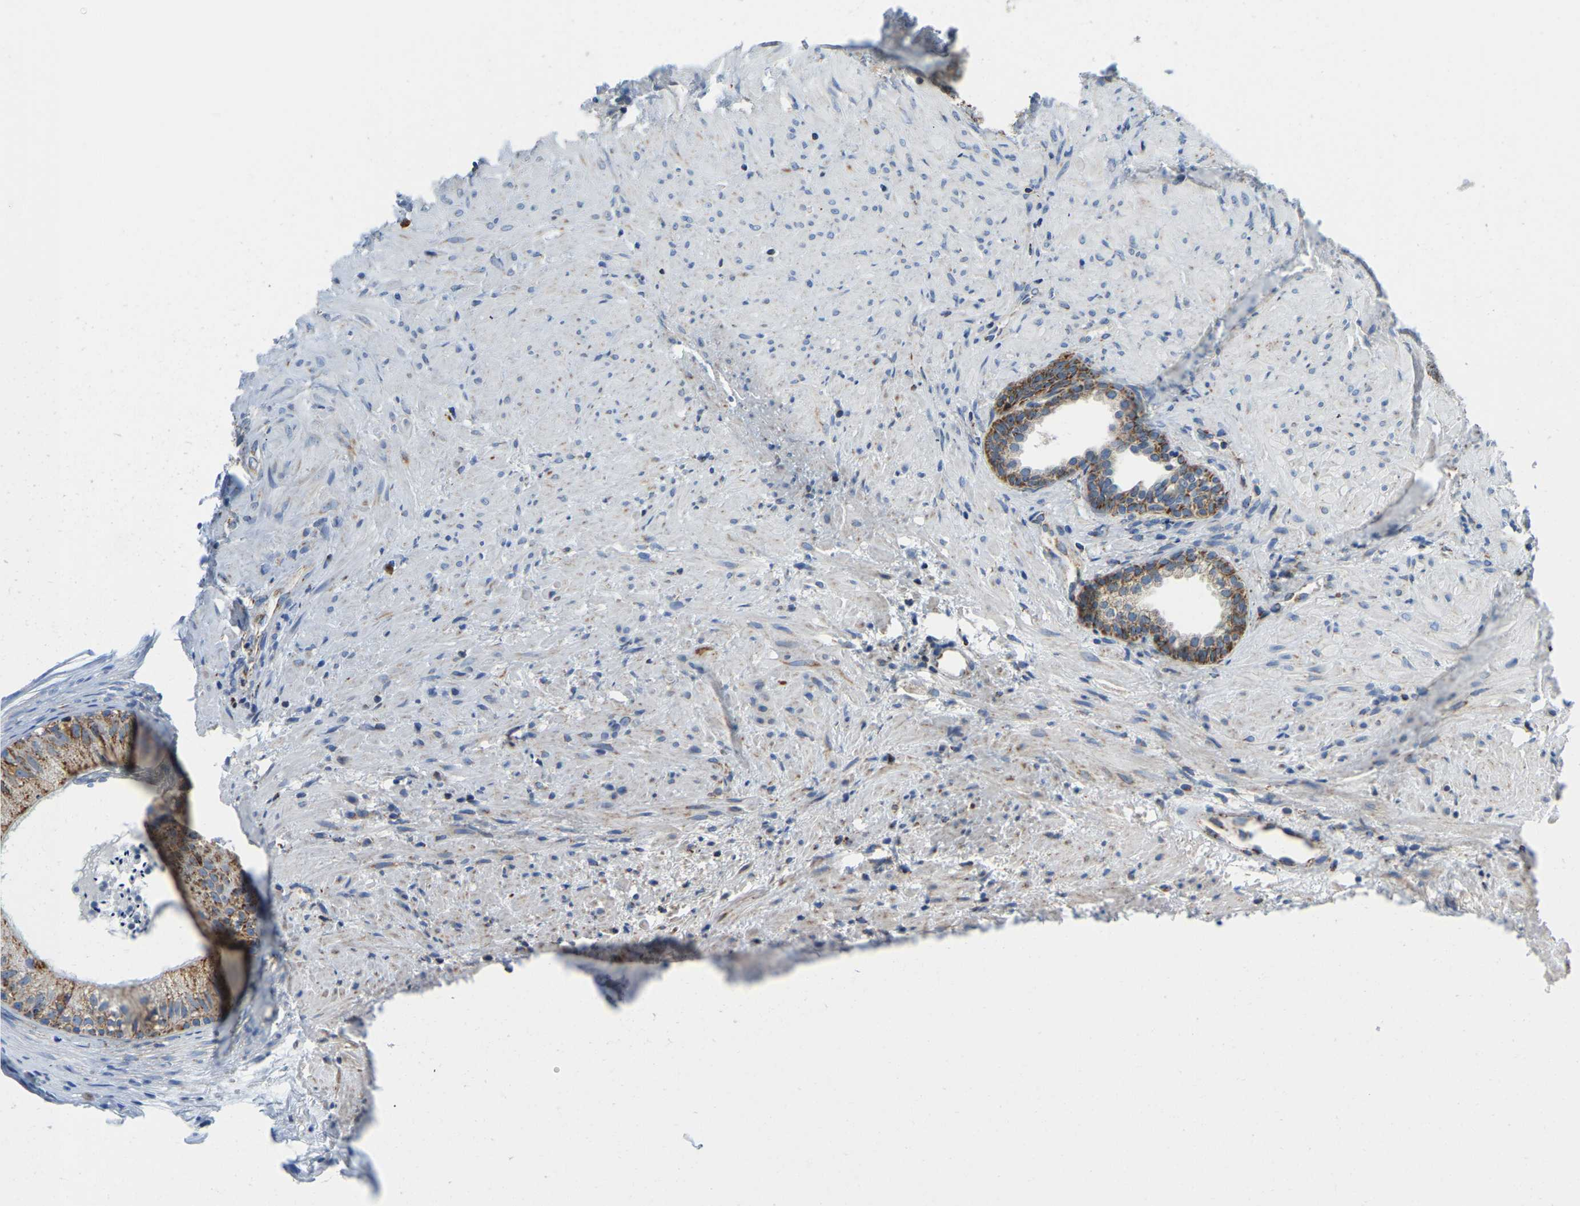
{"staining": {"intensity": "moderate", "quantity": ">75%", "location": "cytoplasmic/membranous"}, "tissue": "prostate", "cell_type": "Glandular cells", "image_type": "normal", "snomed": [{"axis": "morphology", "description": "Normal tissue, NOS"}, {"axis": "topography", "description": "Prostate"}], "caption": "High-power microscopy captured an immunohistochemistry (IHC) histopathology image of normal prostate, revealing moderate cytoplasmic/membranous expression in approximately >75% of glandular cells.", "gene": "SFXN1", "patient": {"sex": "male", "age": 76}}